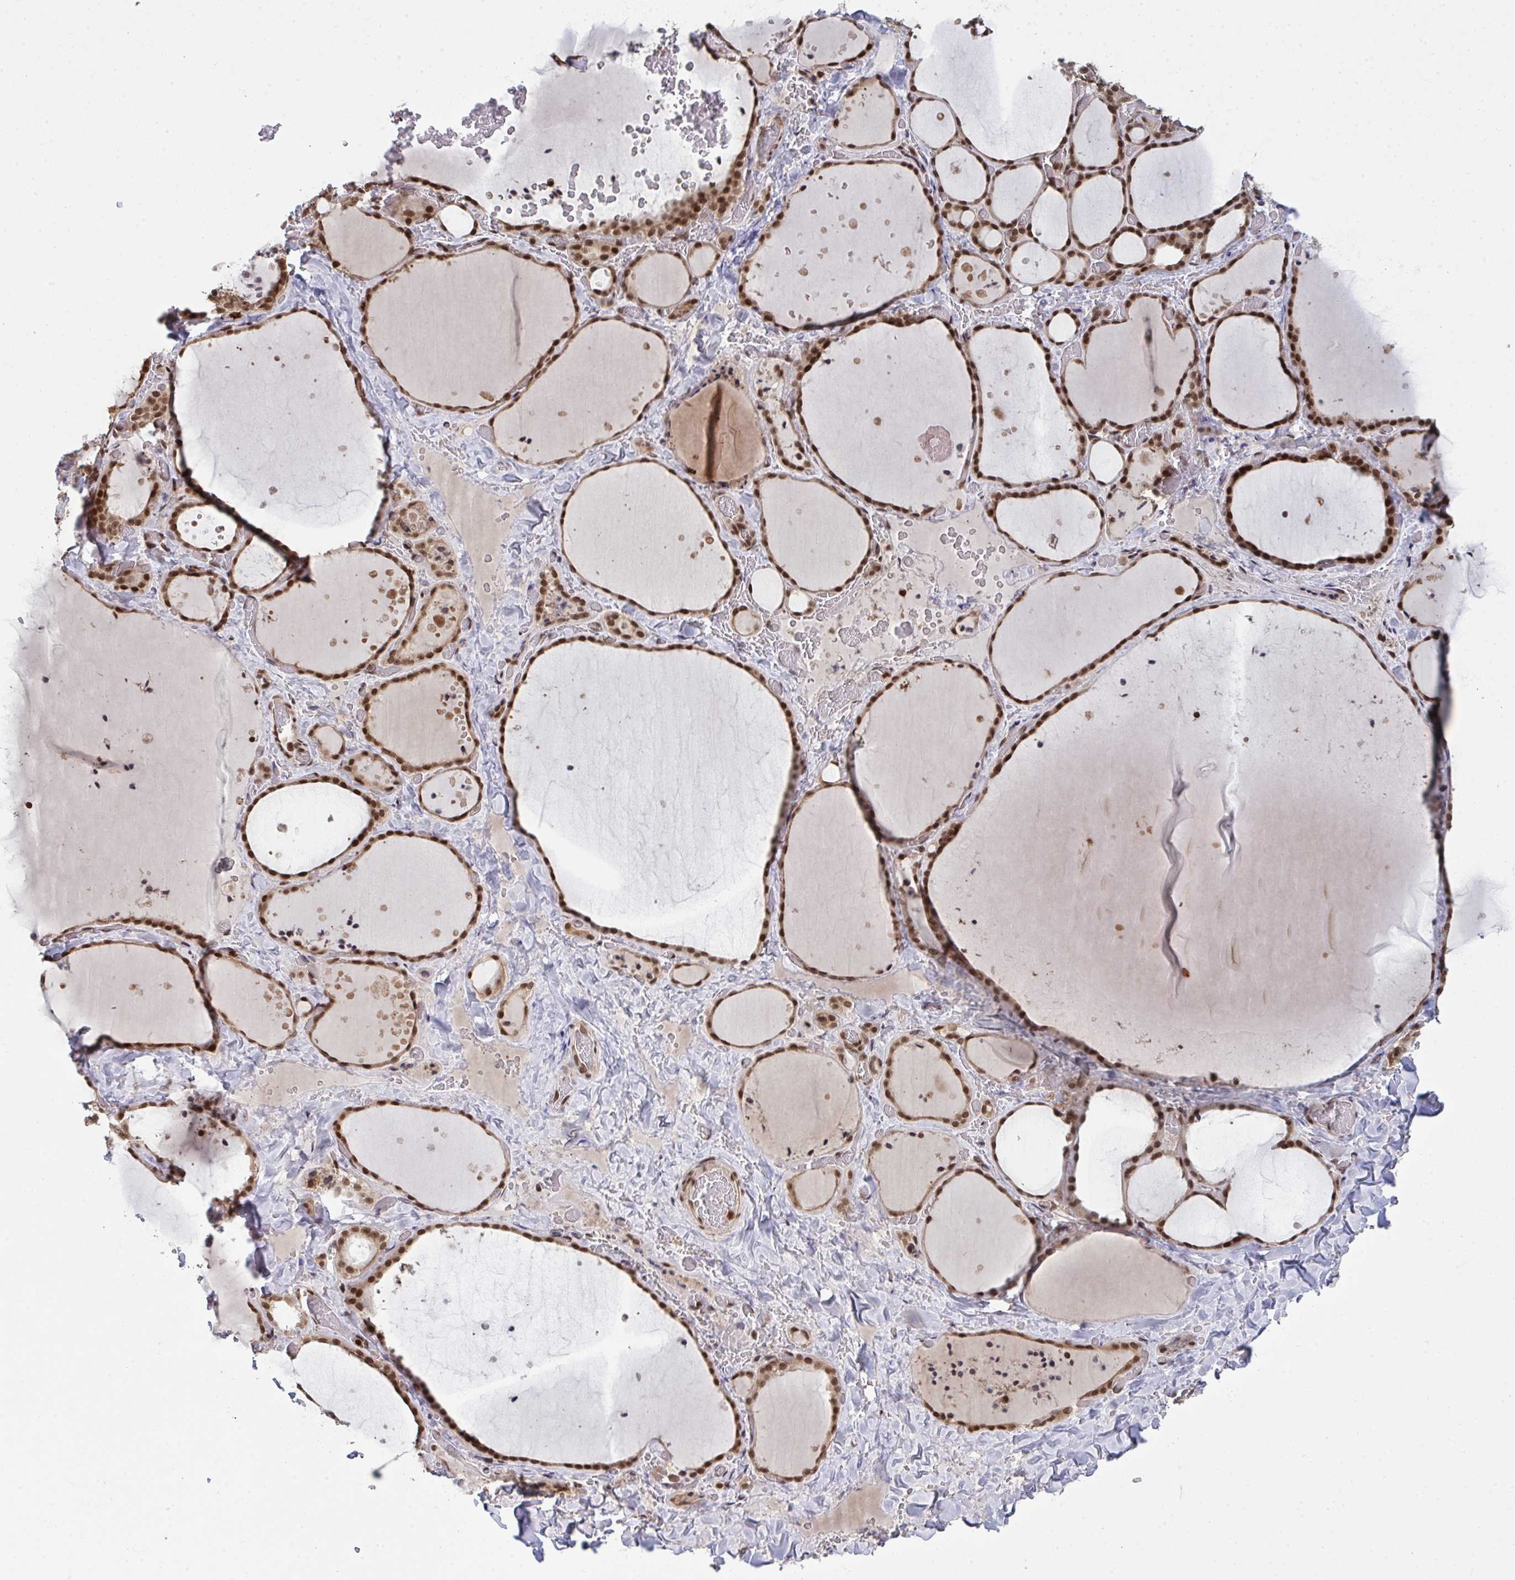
{"staining": {"intensity": "moderate", "quantity": ">75%", "location": "nuclear"}, "tissue": "thyroid gland", "cell_type": "Glandular cells", "image_type": "normal", "snomed": [{"axis": "morphology", "description": "Normal tissue, NOS"}, {"axis": "topography", "description": "Thyroid gland"}], "caption": "A brown stain highlights moderate nuclear positivity of a protein in glandular cells of normal thyroid gland. Nuclei are stained in blue.", "gene": "UXT", "patient": {"sex": "female", "age": 36}}